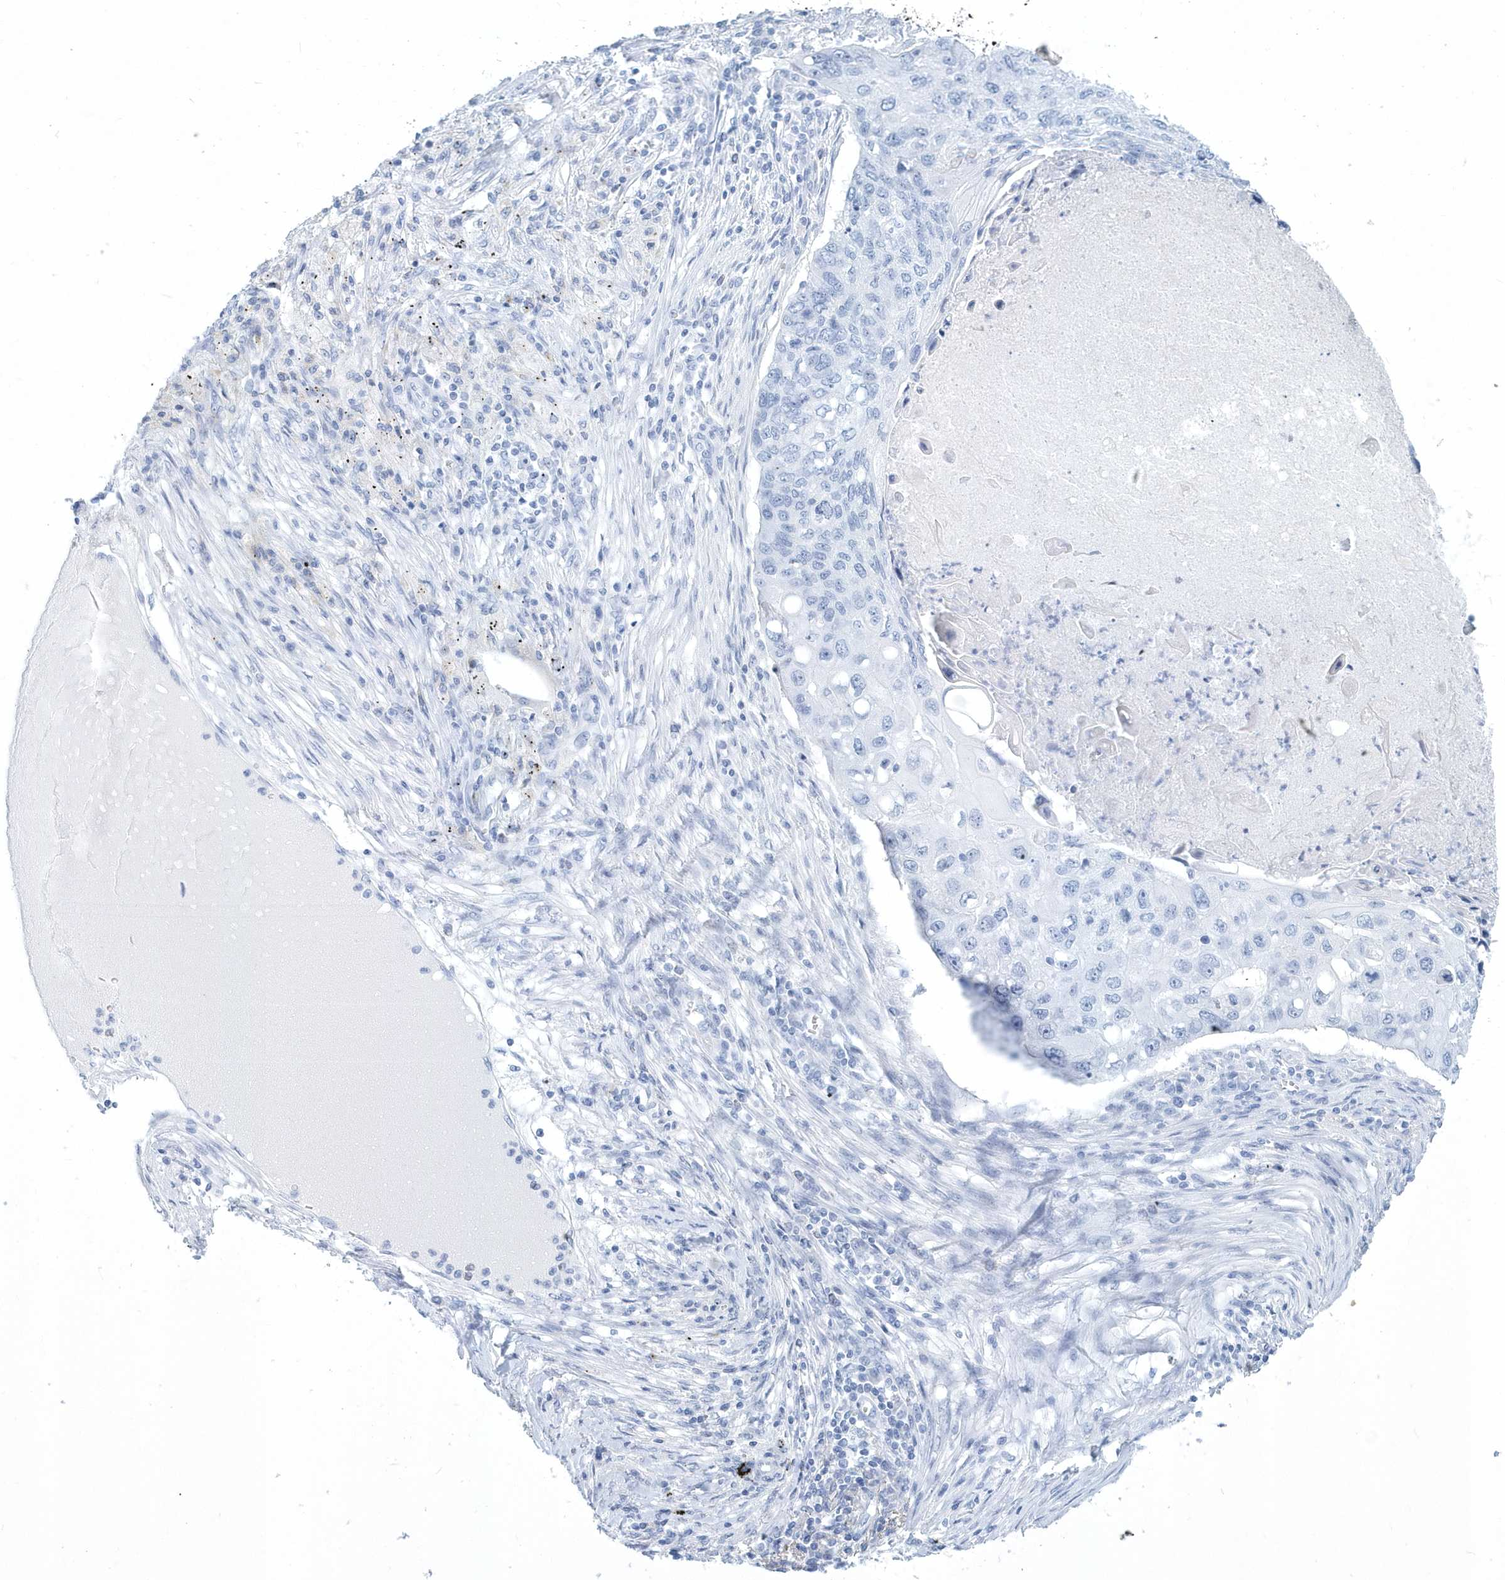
{"staining": {"intensity": "negative", "quantity": "none", "location": "none"}, "tissue": "lung cancer", "cell_type": "Tumor cells", "image_type": "cancer", "snomed": [{"axis": "morphology", "description": "Squamous cell carcinoma, NOS"}, {"axis": "topography", "description": "Lung"}], "caption": "Immunohistochemistry of human lung cancer reveals no staining in tumor cells. Nuclei are stained in blue.", "gene": "PTPRO", "patient": {"sex": "female", "age": 63}}